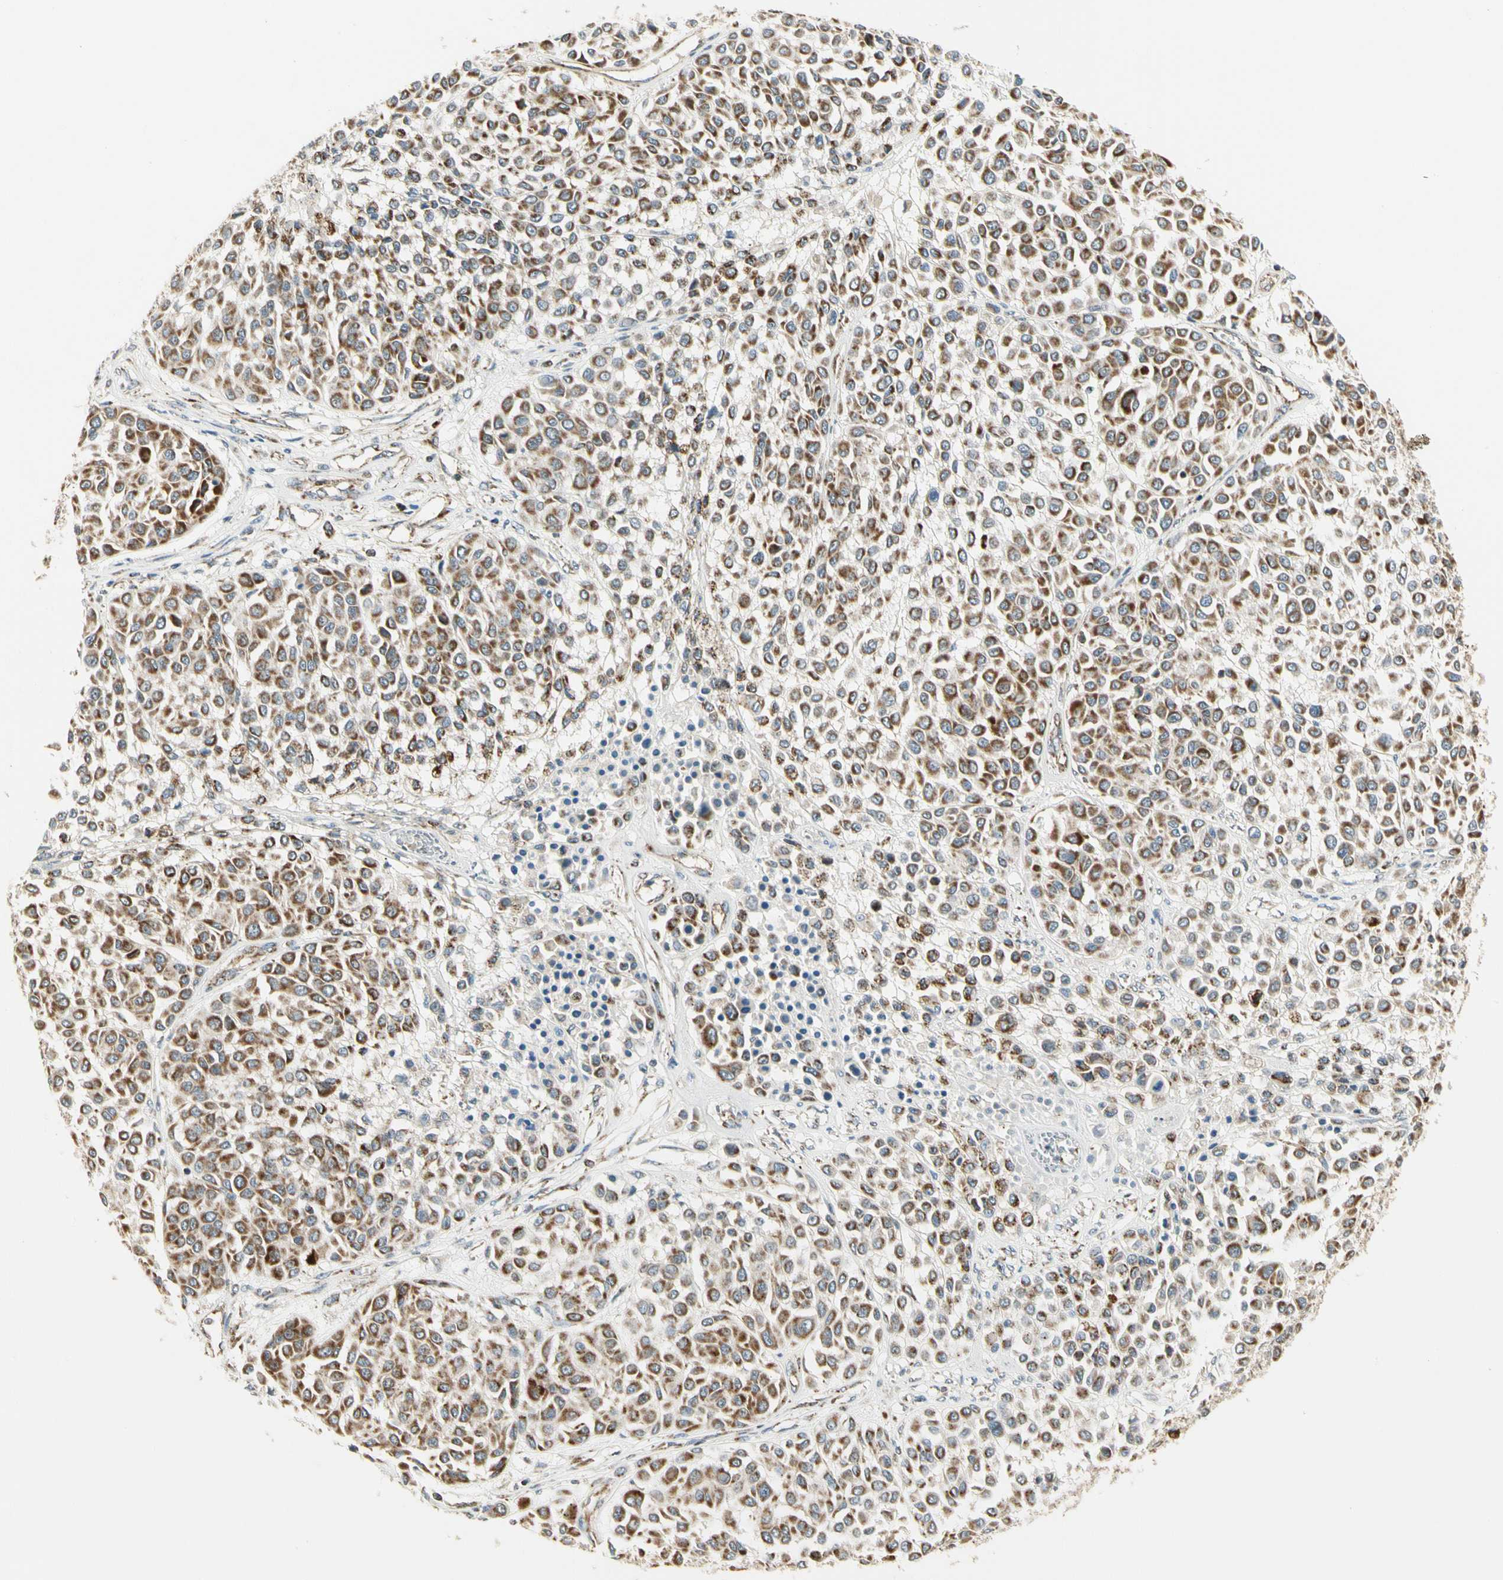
{"staining": {"intensity": "strong", "quantity": ">75%", "location": "cytoplasmic/membranous"}, "tissue": "melanoma", "cell_type": "Tumor cells", "image_type": "cancer", "snomed": [{"axis": "morphology", "description": "Malignant melanoma, Metastatic site"}, {"axis": "topography", "description": "Soft tissue"}], "caption": "The immunohistochemical stain shows strong cytoplasmic/membranous positivity in tumor cells of malignant melanoma (metastatic site) tissue.", "gene": "EPHB3", "patient": {"sex": "male", "age": 41}}